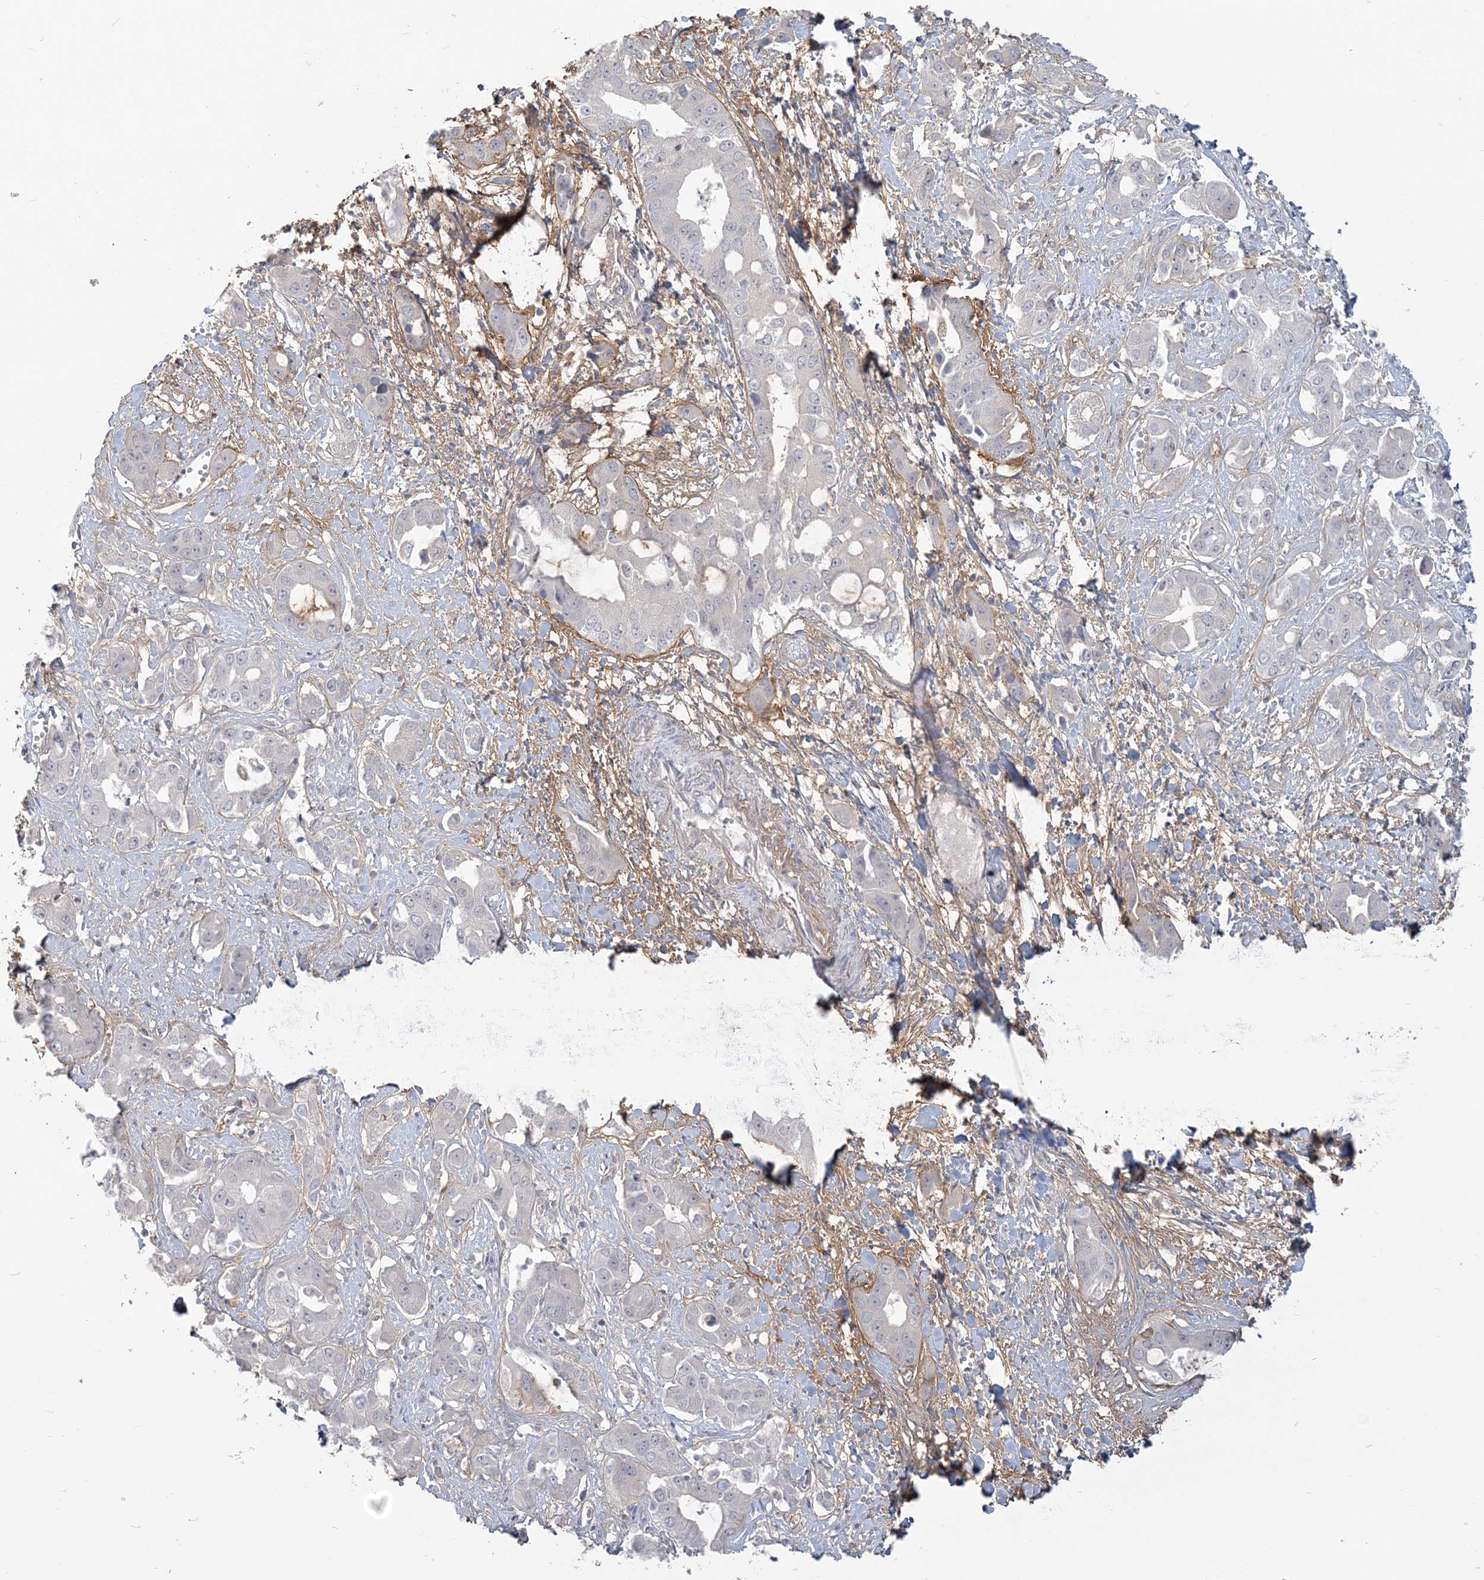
{"staining": {"intensity": "negative", "quantity": "none", "location": "none"}, "tissue": "liver cancer", "cell_type": "Tumor cells", "image_type": "cancer", "snomed": [{"axis": "morphology", "description": "Cholangiocarcinoma"}, {"axis": "topography", "description": "Liver"}], "caption": "Protein analysis of liver cholangiocarcinoma demonstrates no significant positivity in tumor cells.", "gene": "ANKS1A", "patient": {"sex": "female", "age": 52}}